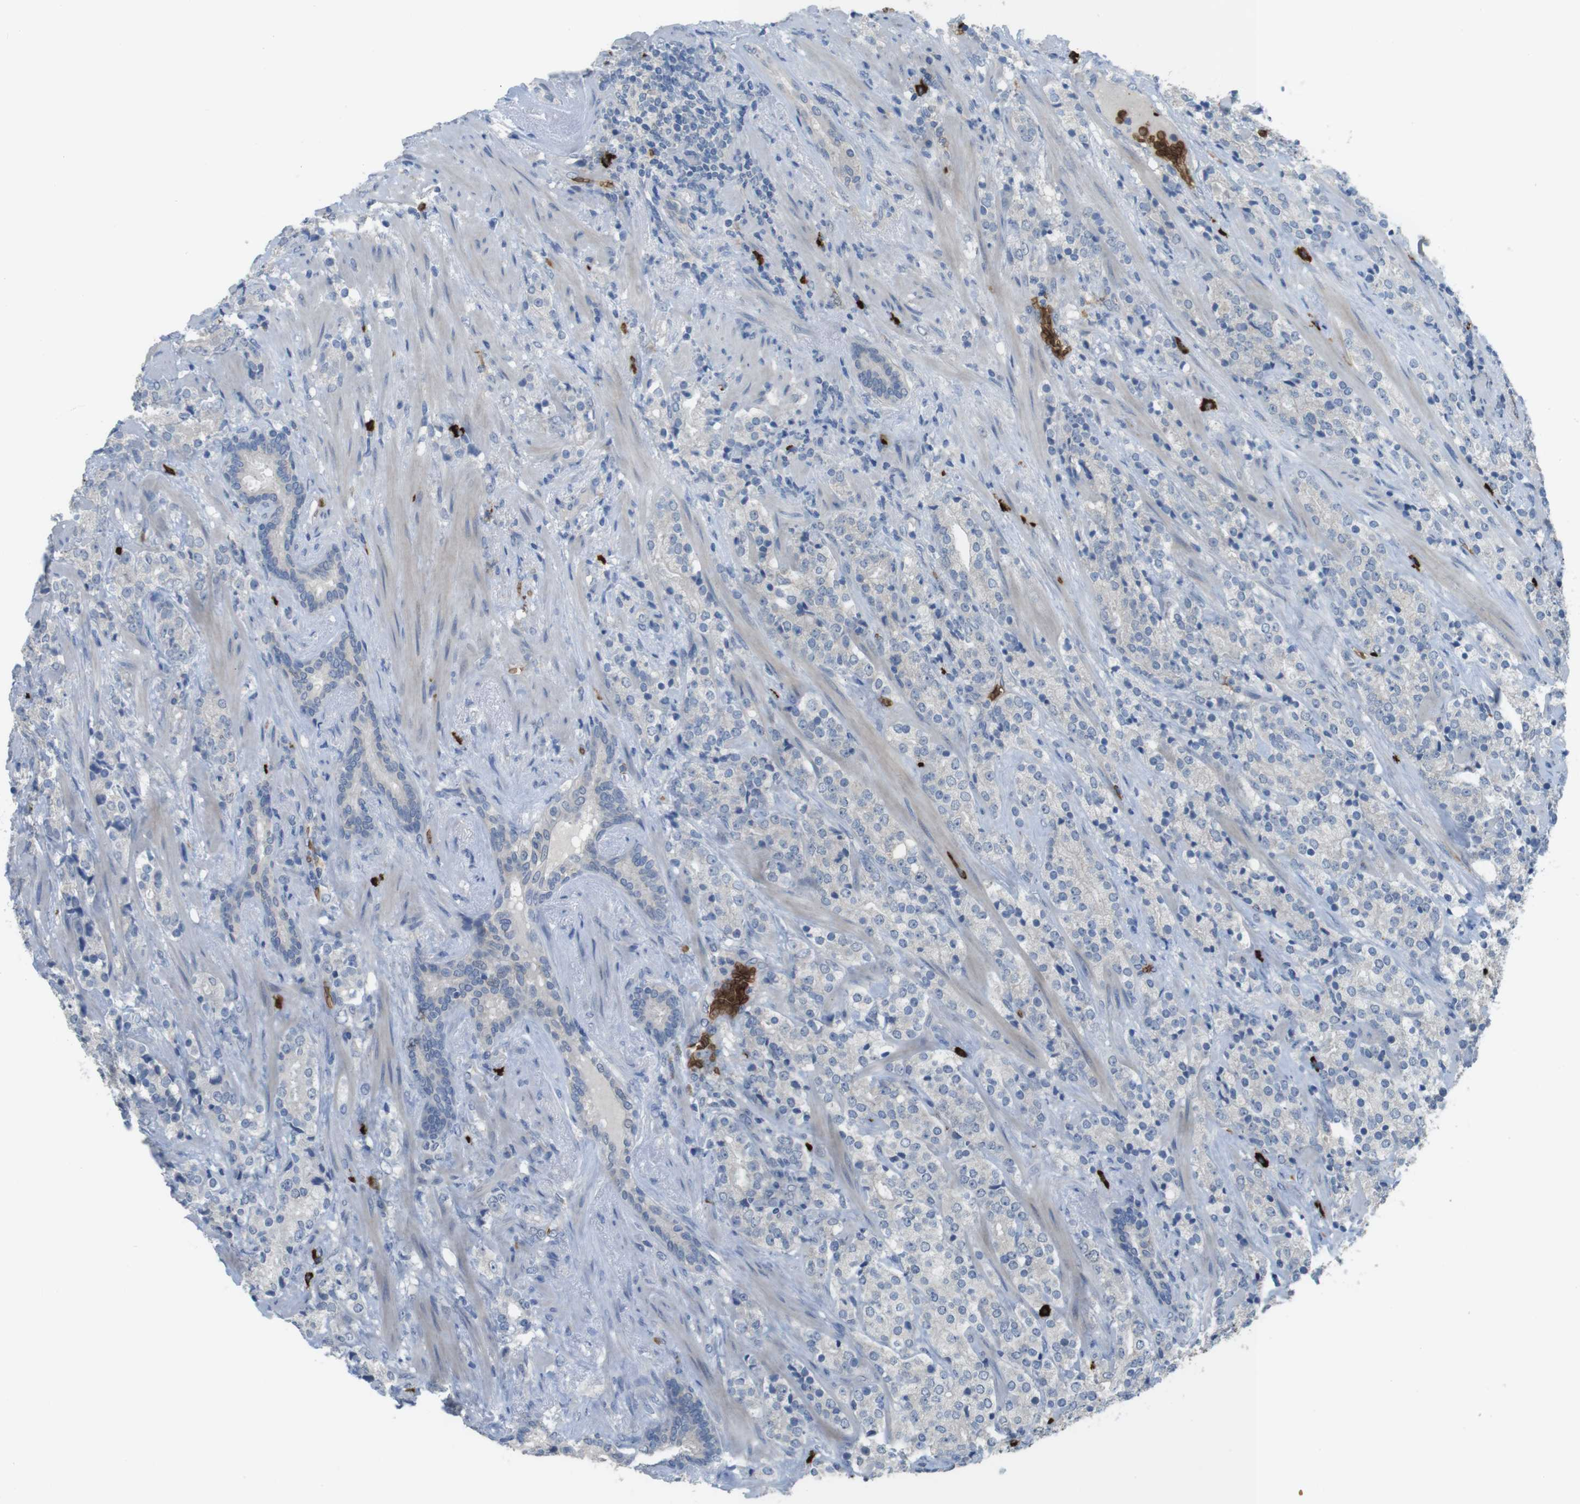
{"staining": {"intensity": "negative", "quantity": "none", "location": "none"}, "tissue": "prostate cancer", "cell_type": "Tumor cells", "image_type": "cancer", "snomed": [{"axis": "morphology", "description": "Adenocarcinoma, High grade"}, {"axis": "topography", "description": "Prostate"}], "caption": "Prostate cancer (high-grade adenocarcinoma) was stained to show a protein in brown. There is no significant expression in tumor cells.", "gene": "GYPA", "patient": {"sex": "male", "age": 71}}